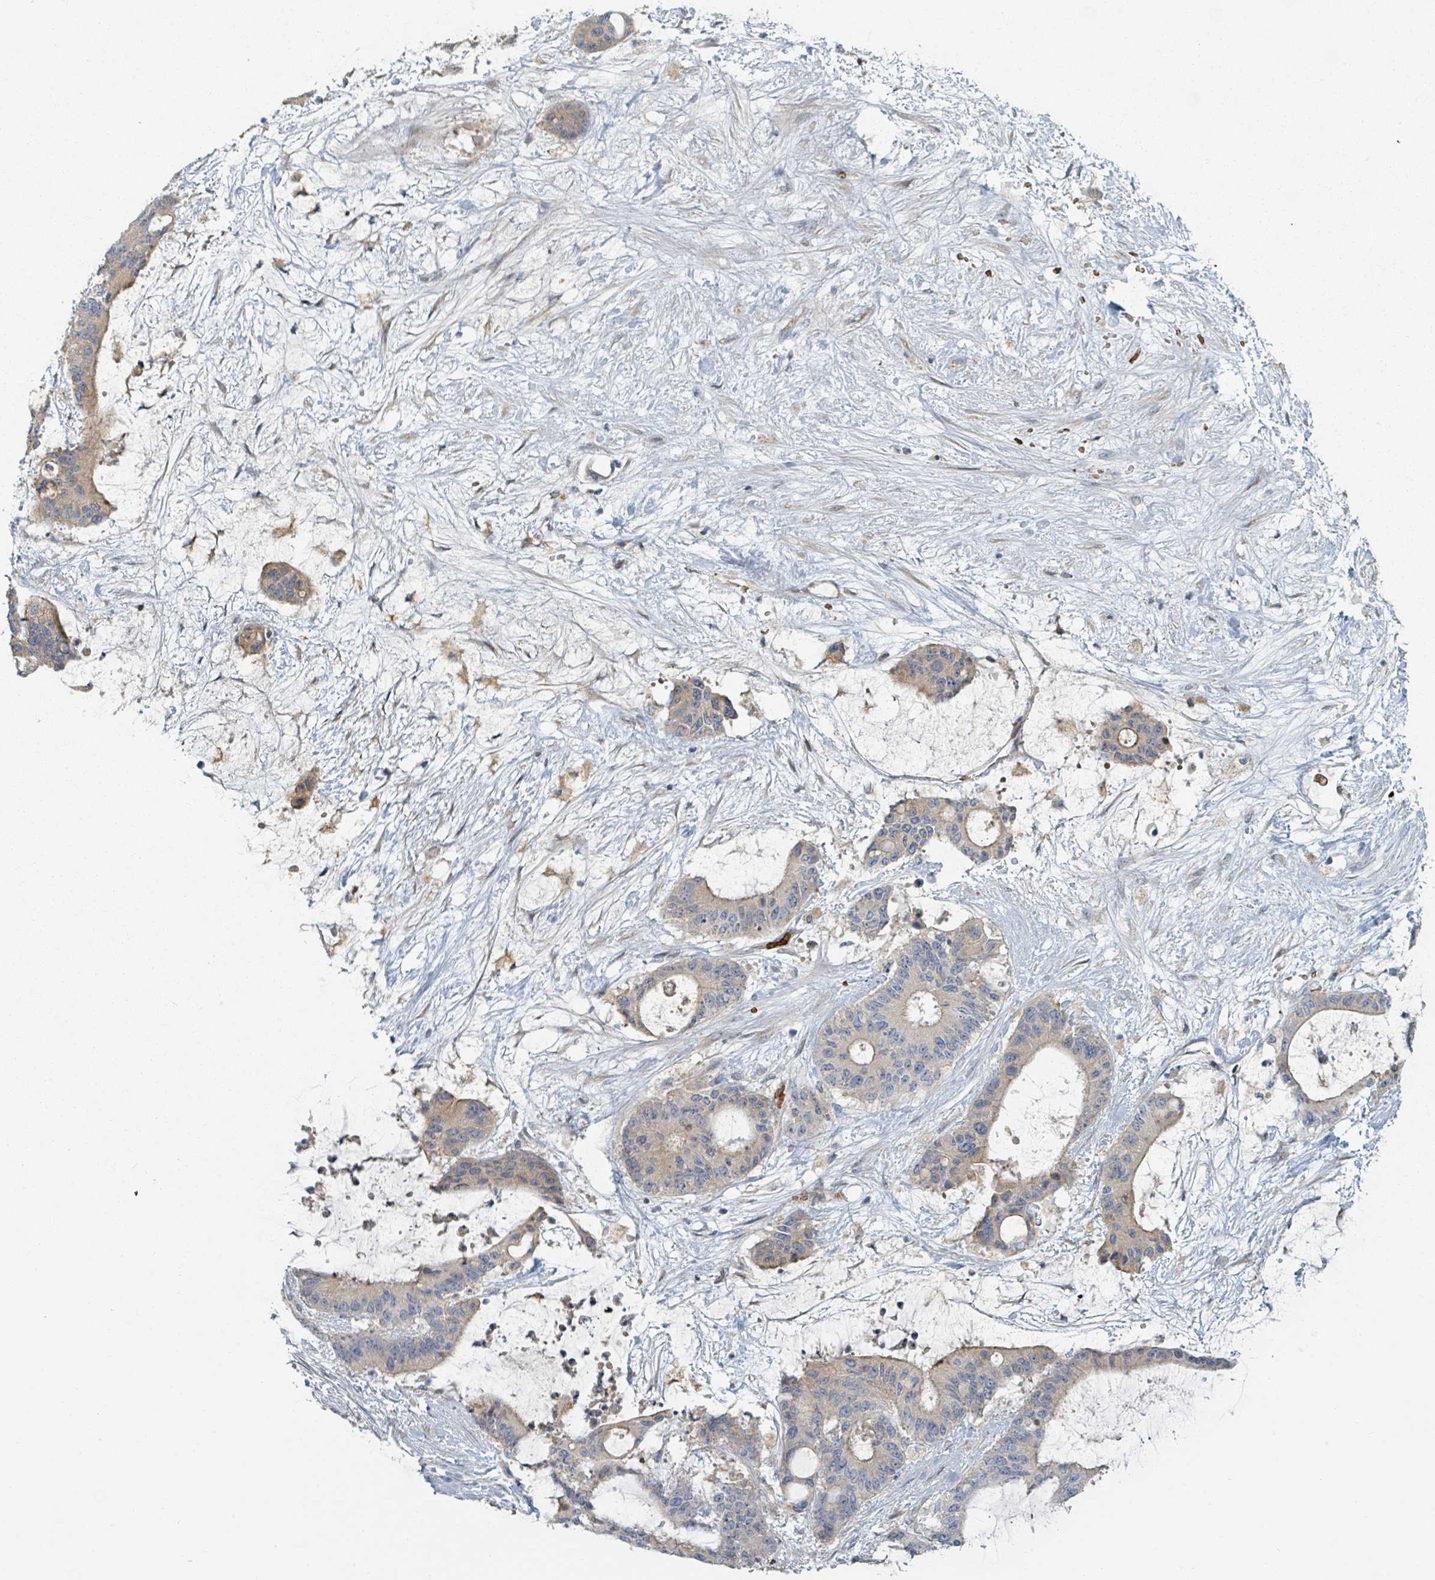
{"staining": {"intensity": "weak", "quantity": "25%-75%", "location": "cytoplasmic/membranous"}, "tissue": "liver cancer", "cell_type": "Tumor cells", "image_type": "cancer", "snomed": [{"axis": "morphology", "description": "Normal tissue, NOS"}, {"axis": "morphology", "description": "Cholangiocarcinoma"}, {"axis": "topography", "description": "Liver"}, {"axis": "topography", "description": "Peripheral nerve tissue"}], "caption": "Weak cytoplasmic/membranous positivity is appreciated in about 25%-75% of tumor cells in liver cancer.", "gene": "TRPC4AP", "patient": {"sex": "female", "age": 73}}